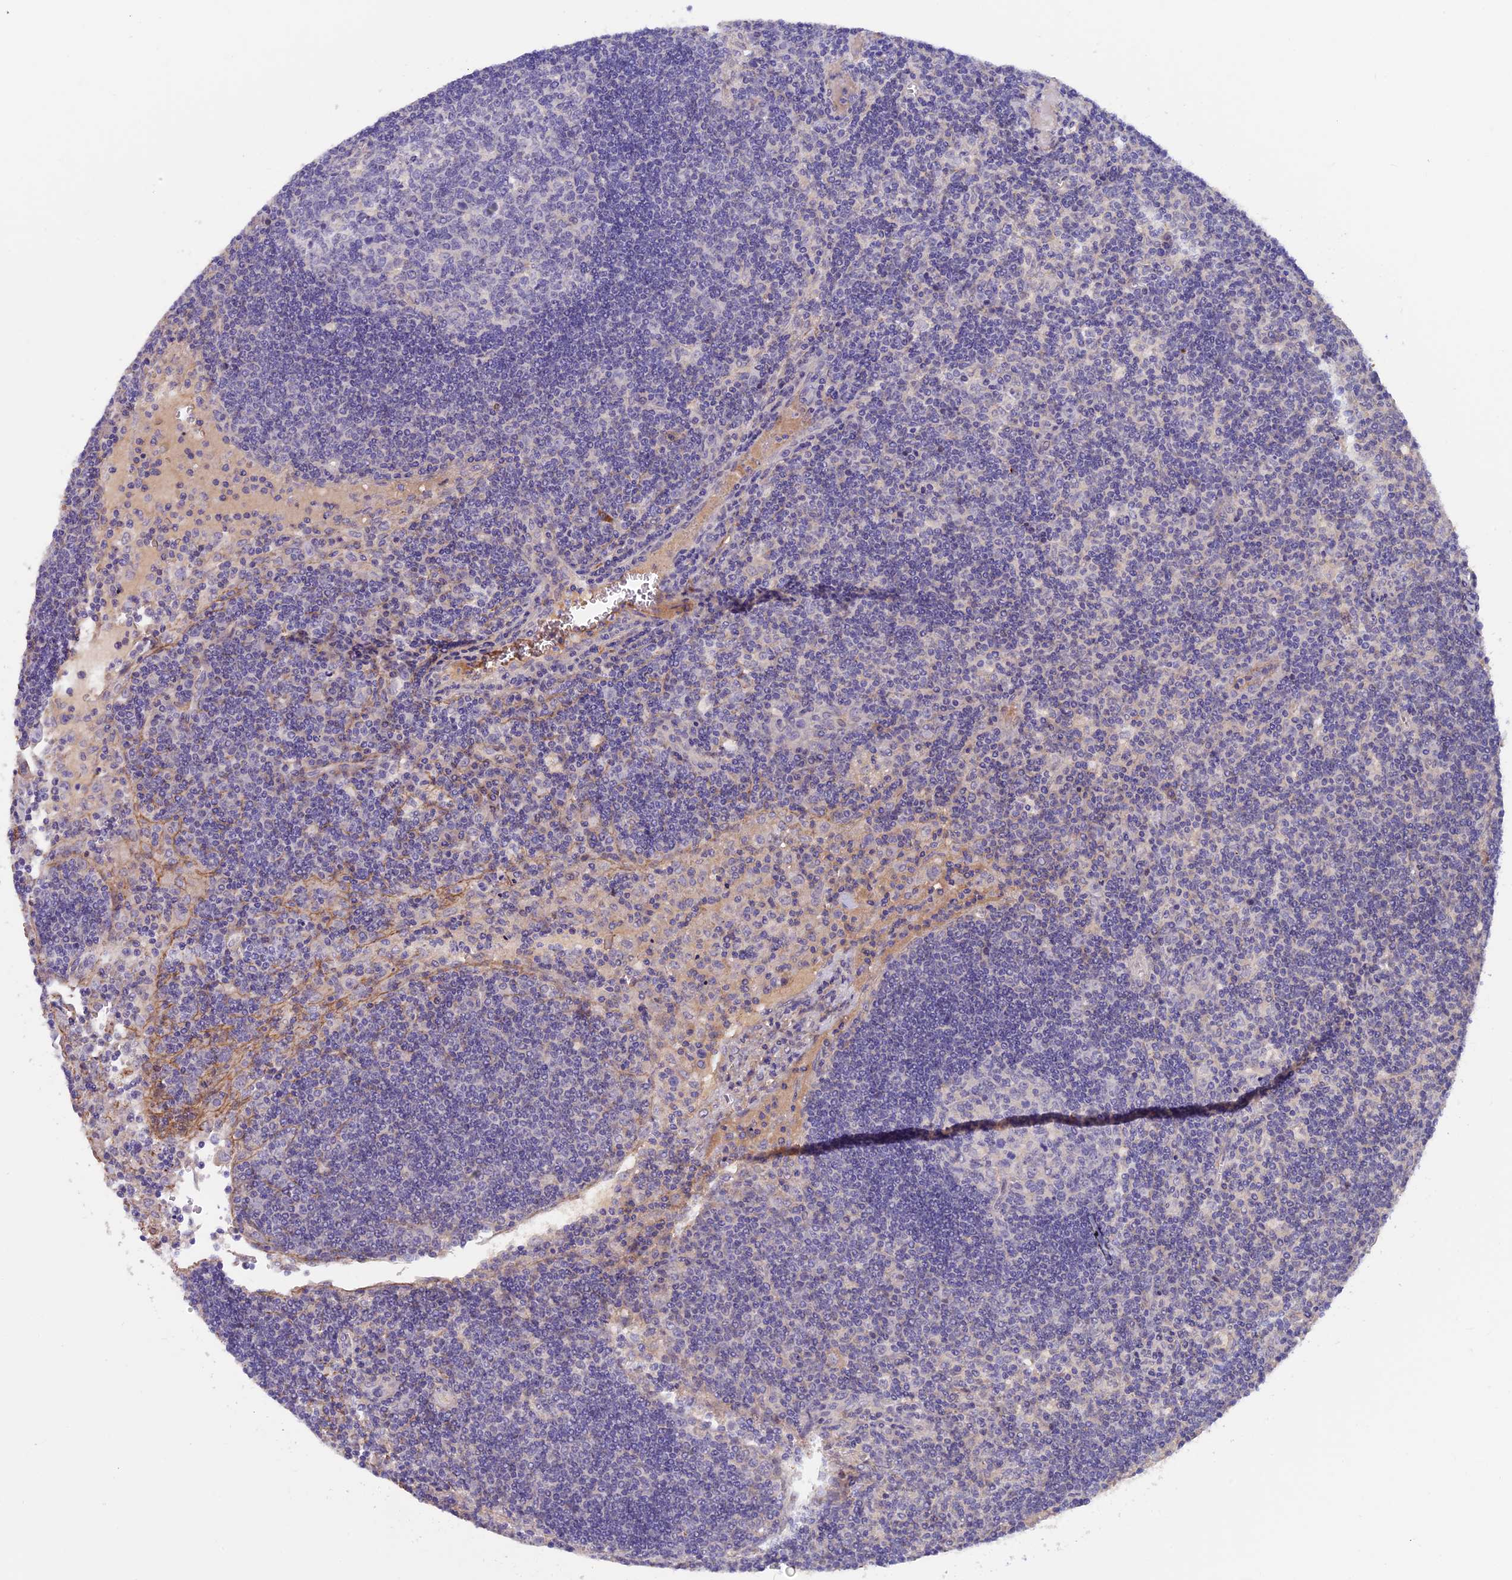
{"staining": {"intensity": "negative", "quantity": "none", "location": "none"}, "tissue": "lymph node", "cell_type": "Germinal center cells", "image_type": "normal", "snomed": [{"axis": "morphology", "description": "Normal tissue, NOS"}, {"axis": "topography", "description": "Lymph node"}], "caption": "Unremarkable lymph node was stained to show a protein in brown. There is no significant expression in germinal center cells. Nuclei are stained in blue.", "gene": "COL4A3", "patient": {"sex": "male", "age": 58}}